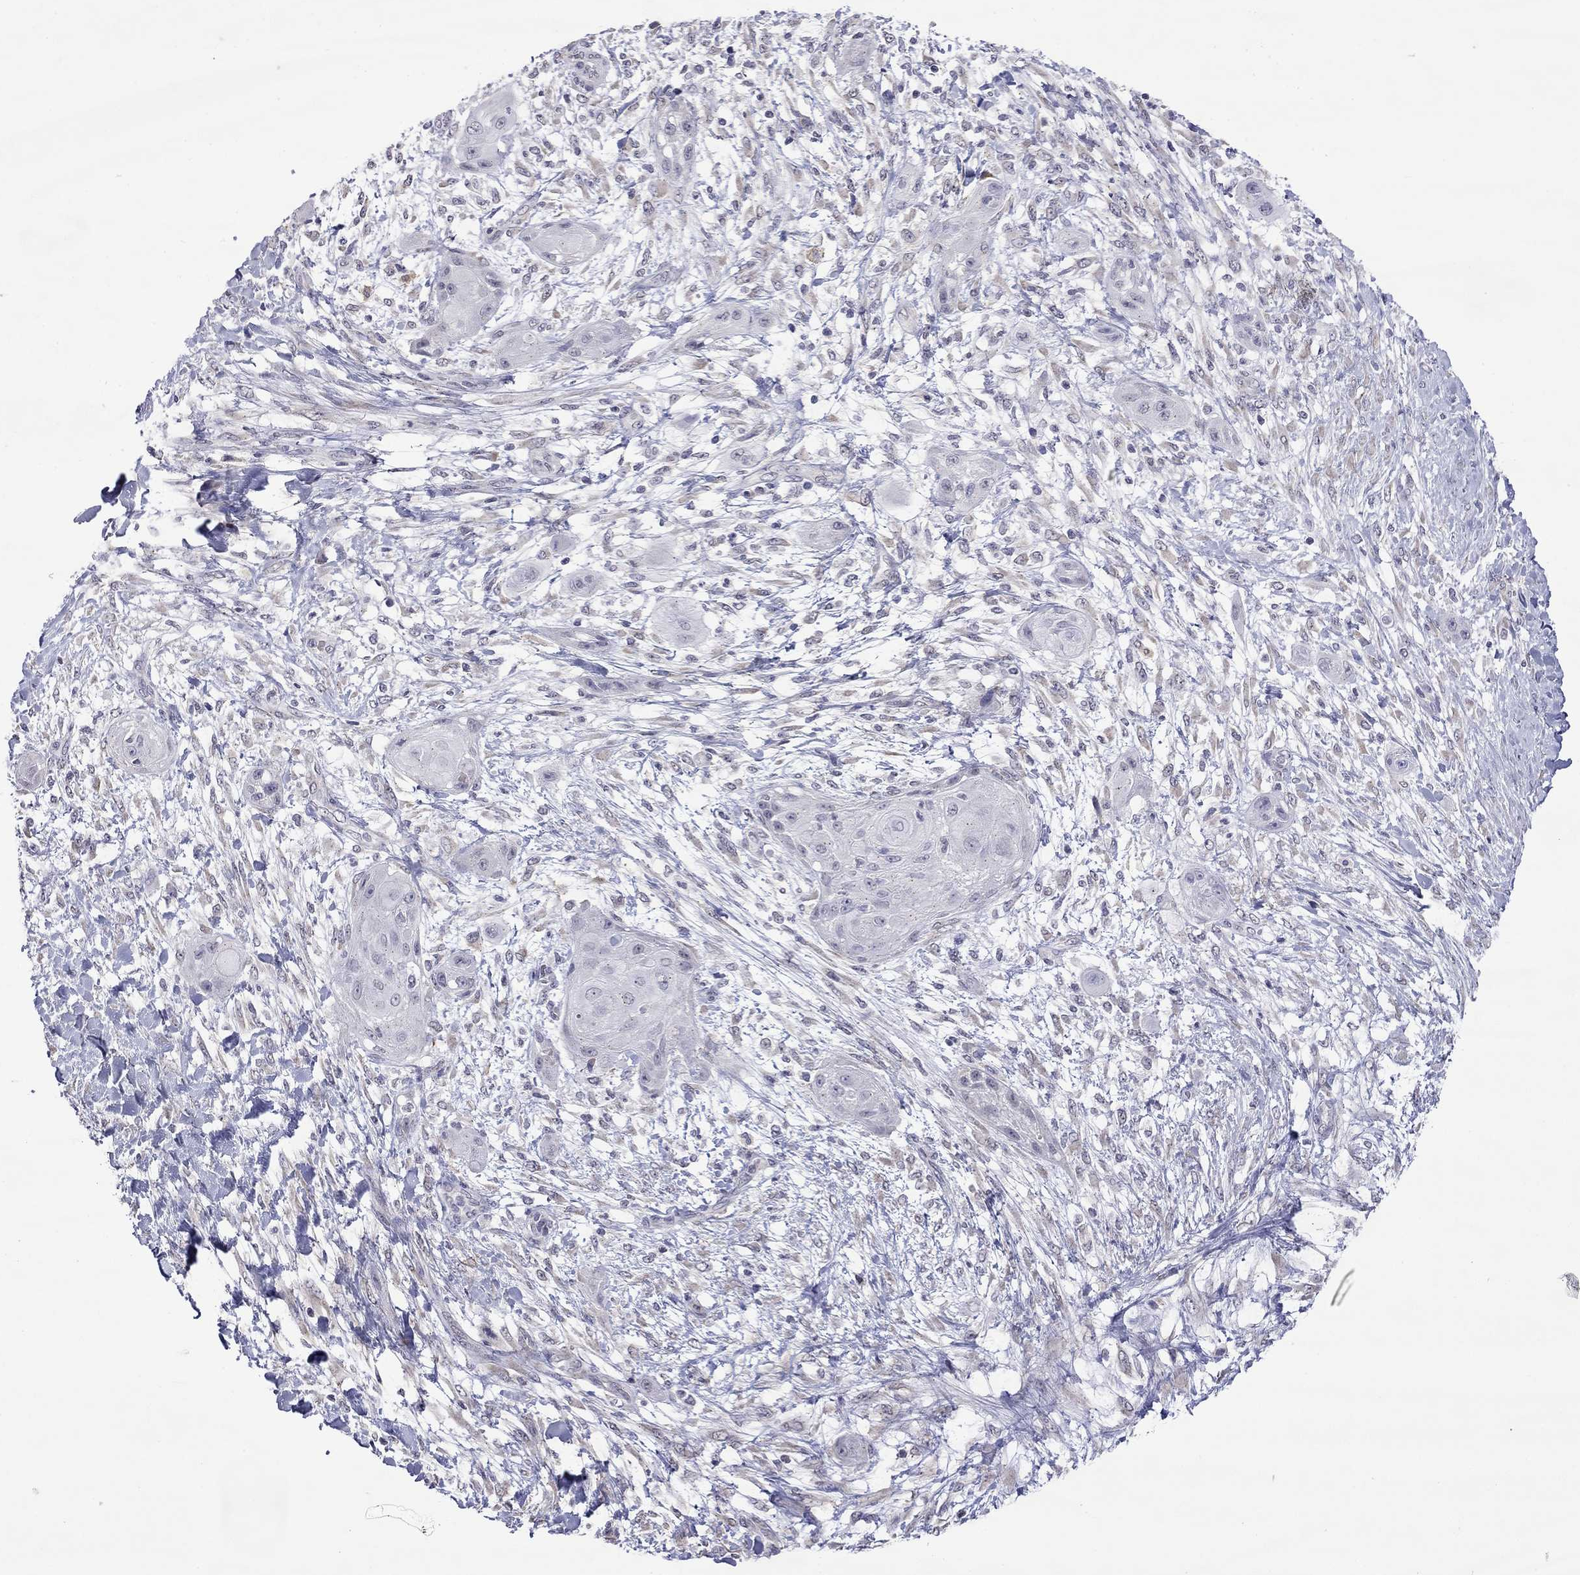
{"staining": {"intensity": "negative", "quantity": "none", "location": "none"}, "tissue": "skin cancer", "cell_type": "Tumor cells", "image_type": "cancer", "snomed": [{"axis": "morphology", "description": "Squamous cell carcinoma, NOS"}, {"axis": "topography", "description": "Skin"}], "caption": "The photomicrograph reveals no staining of tumor cells in skin cancer.", "gene": "WNK3", "patient": {"sex": "male", "age": 62}}